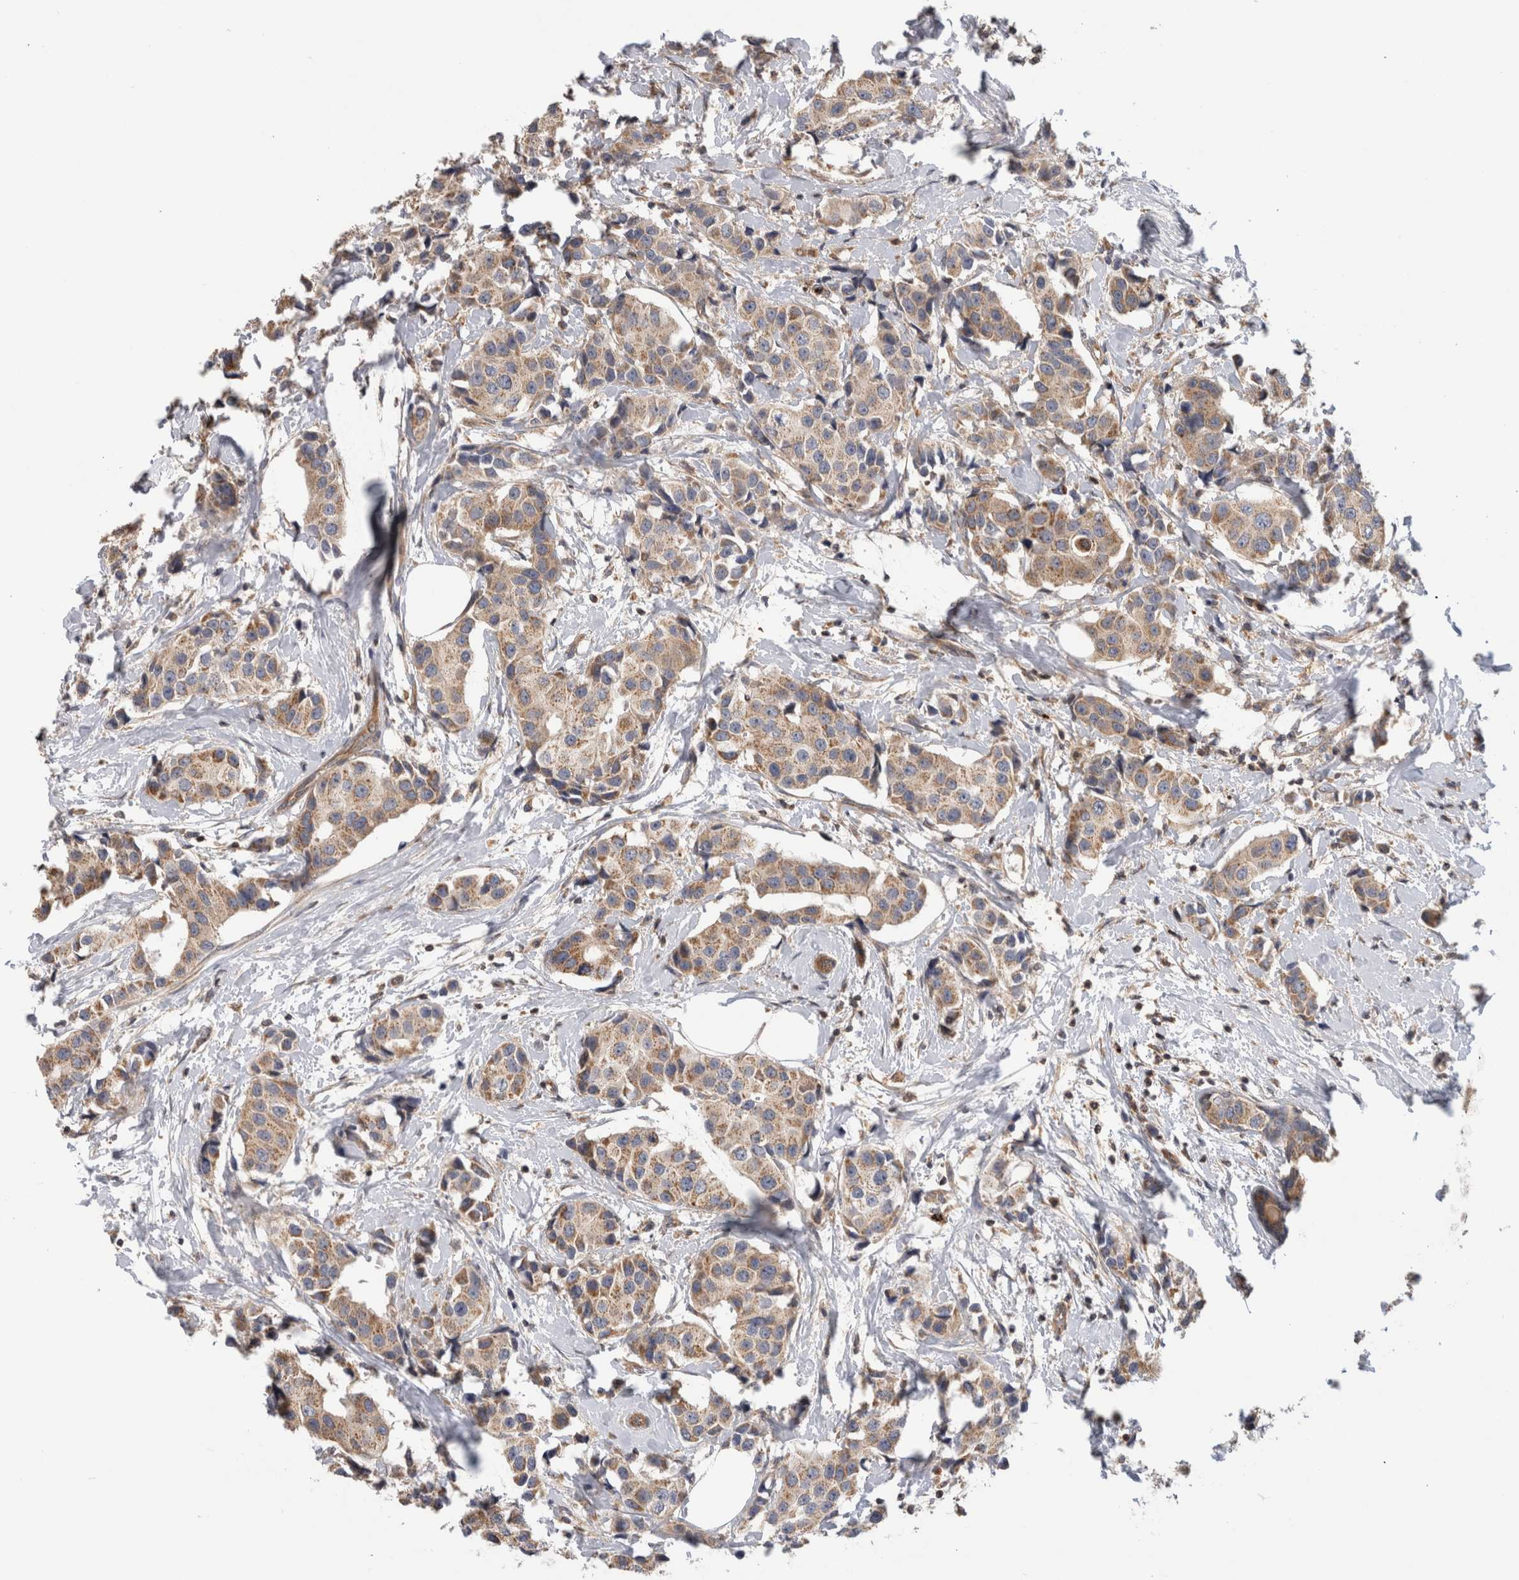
{"staining": {"intensity": "moderate", "quantity": ">75%", "location": "cytoplasmic/membranous"}, "tissue": "breast cancer", "cell_type": "Tumor cells", "image_type": "cancer", "snomed": [{"axis": "morphology", "description": "Normal tissue, NOS"}, {"axis": "morphology", "description": "Duct carcinoma"}, {"axis": "topography", "description": "Breast"}], "caption": "IHC of breast cancer (infiltrating ductal carcinoma) reveals medium levels of moderate cytoplasmic/membranous expression in approximately >75% of tumor cells.", "gene": "GRIK2", "patient": {"sex": "female", "age": 39}}